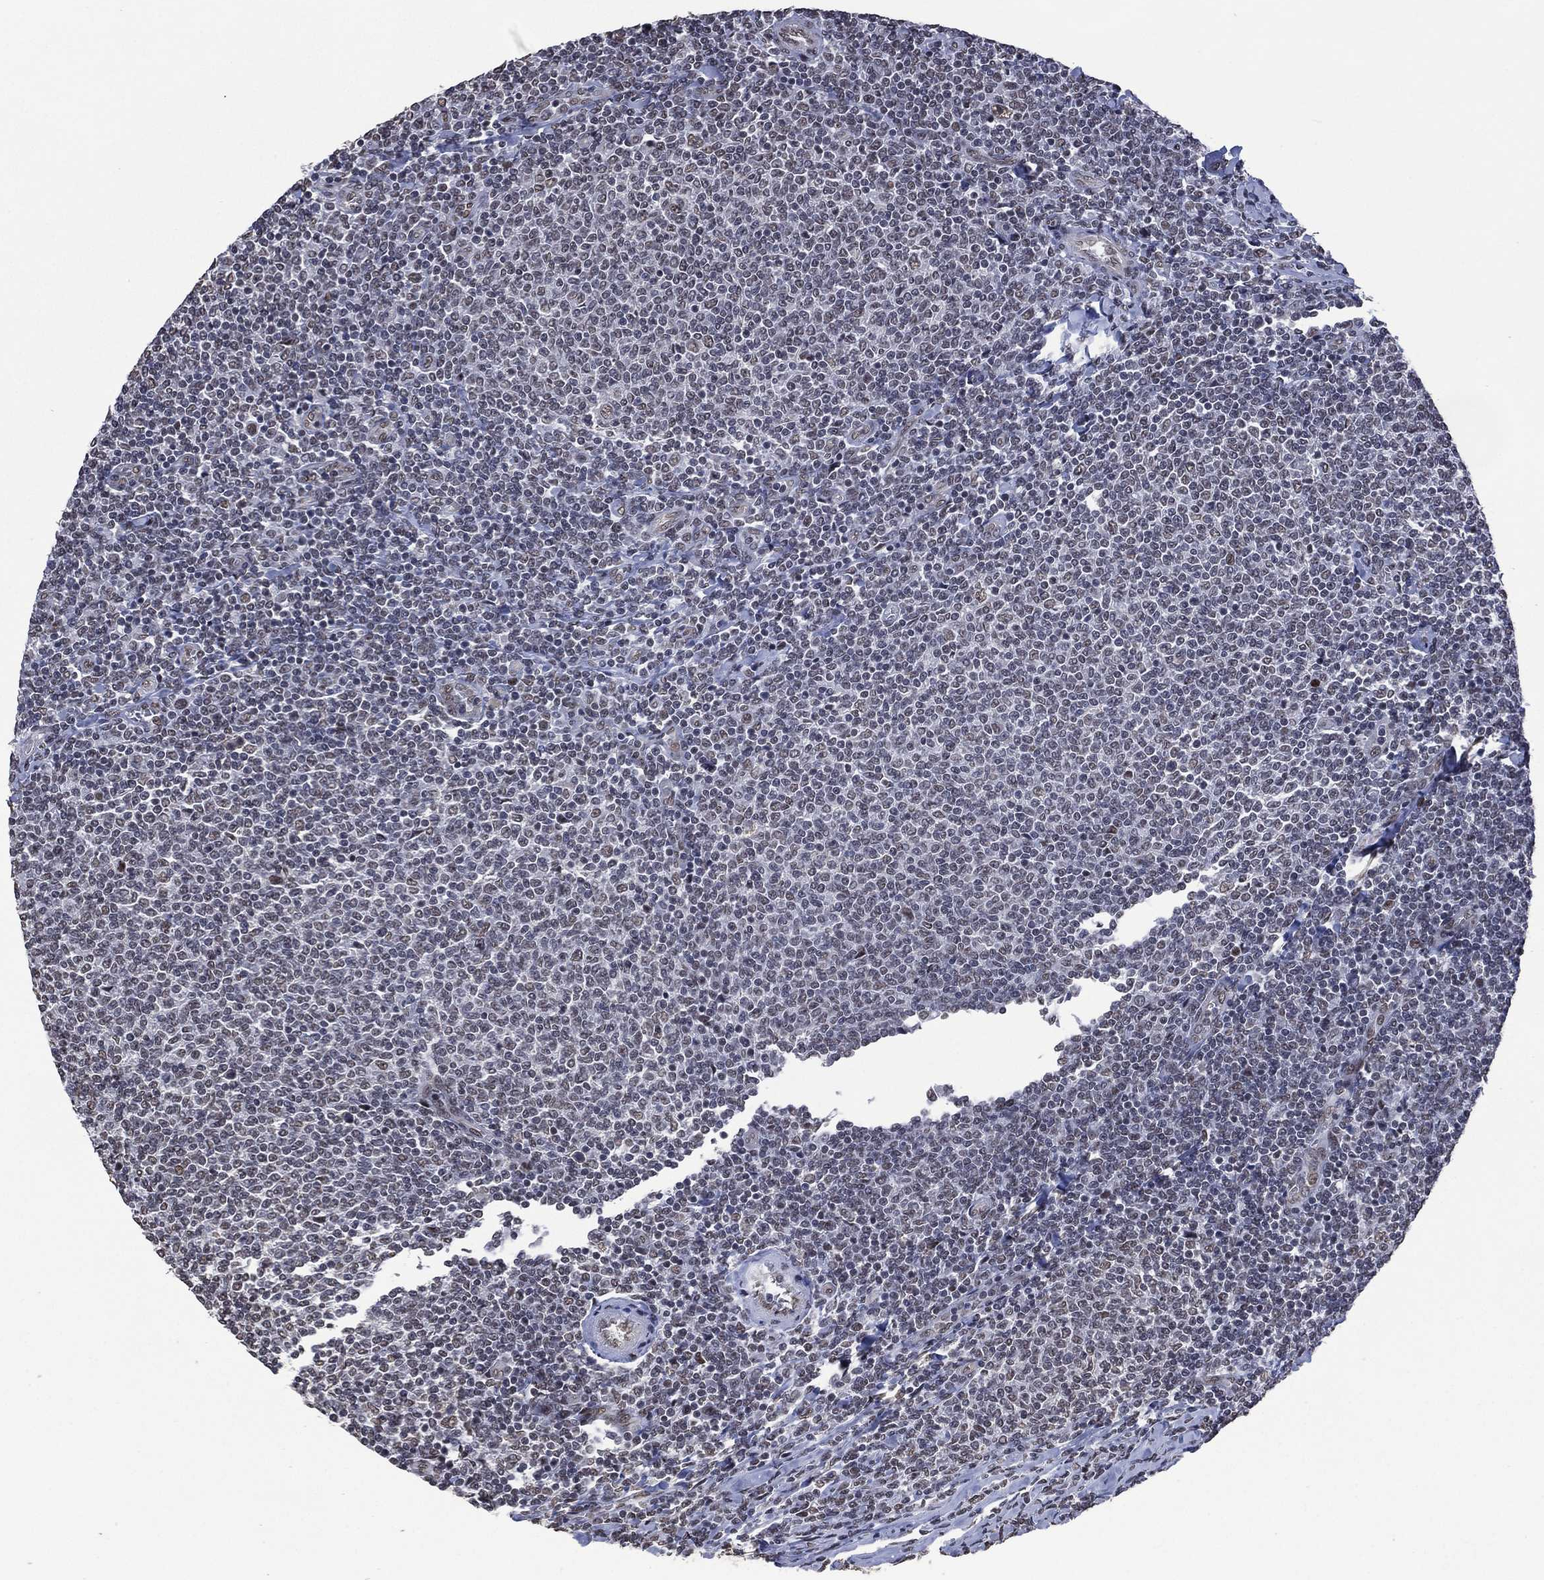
{"staining": {"intensity": "negative", "quantity": "none", "location": "none"}, "tissue": "lymphoma", "cell_type": "Tumor cells", "image_type": "cancer", "snomed": [{"axis": "morphology", "description": "Malignant lymphoma, non-Hodgkin's type, Low grade"}, {"axis": "topography", "description": "Lymph node"}], "caption": "Immunohistochemistry (IHC) micrograph of neoplastic tissue: human malignant lymphoma, non-Hodgkin's type (low-grade) stained with DAB reveals no significant protein expression in tumor cells.", "gene": "EHMT1", "patient": {"sex": "male", "age": 52}}